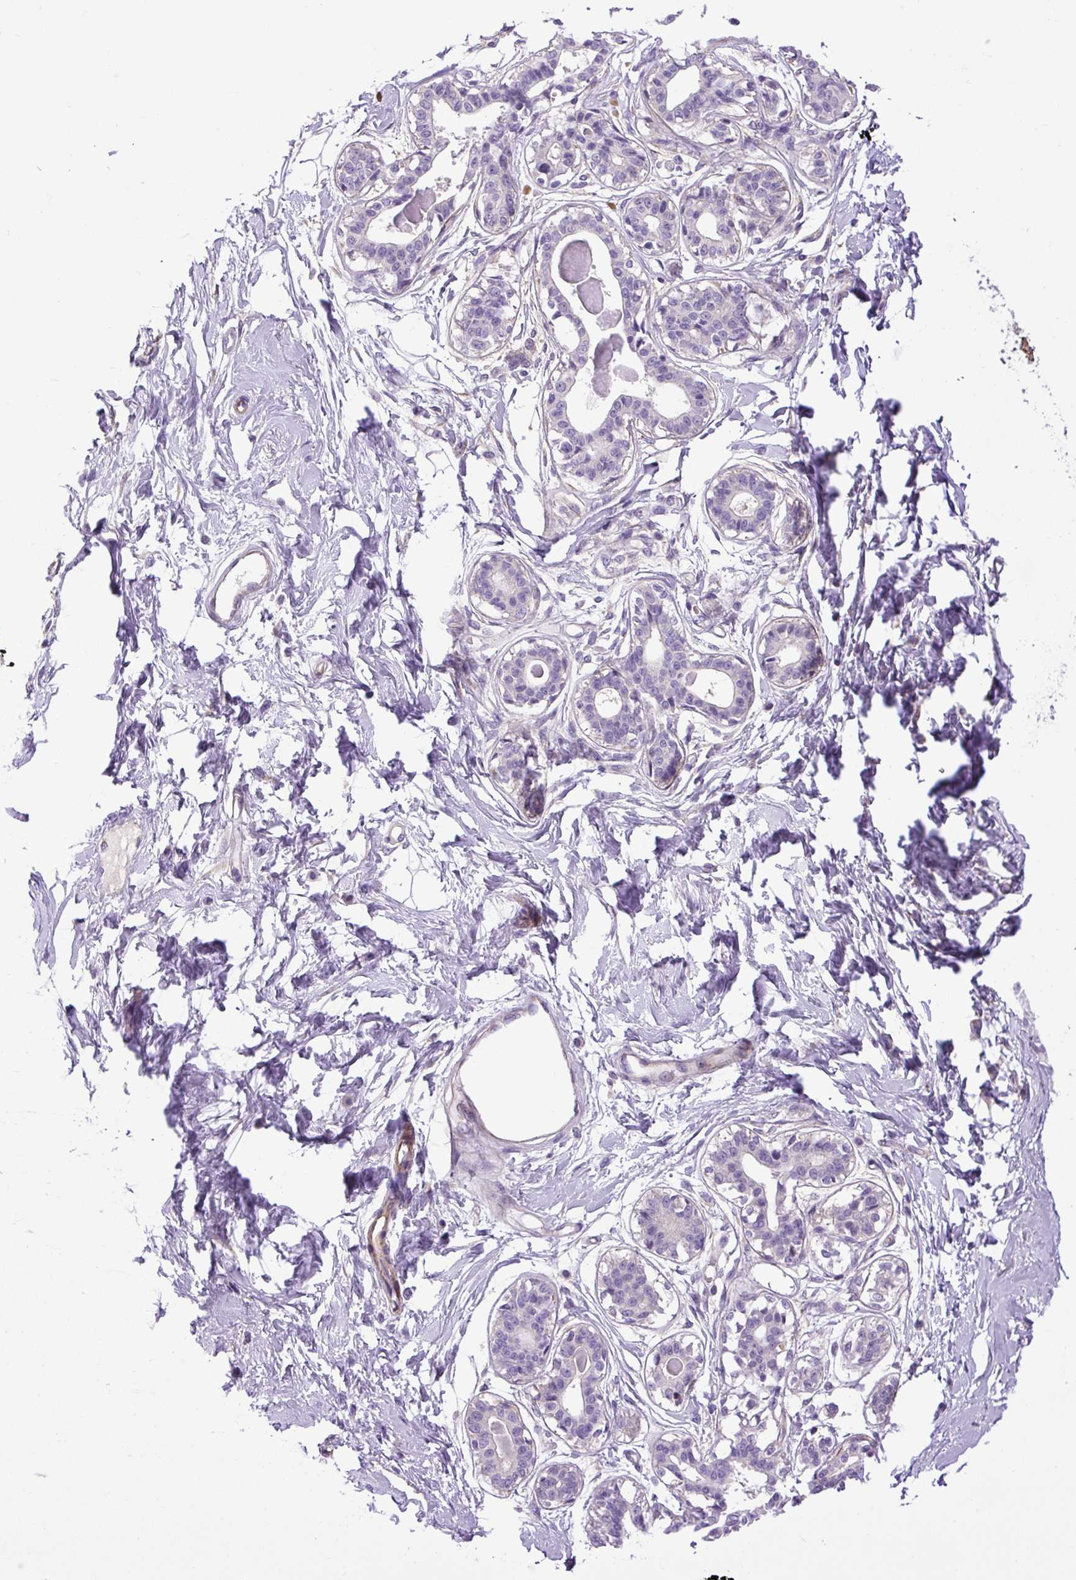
{"staining": {"intensity": "negative", "quantity": "none", "location": "none"}, "tissue": "breast", "cell_type": "Adipocytes", "image_type": "normal", "snomed": [{"axis": "morphology", "description": "Normal tissue, NOS"}, {"axis": "topography", "description": "Breast"}], "caption": "This is a image of immunohistochemistry staining of unremarkable breast, which shows no expression in adipocytes.", "gene": "VWA7", "patient": {"sex": "female", "age": 45}}